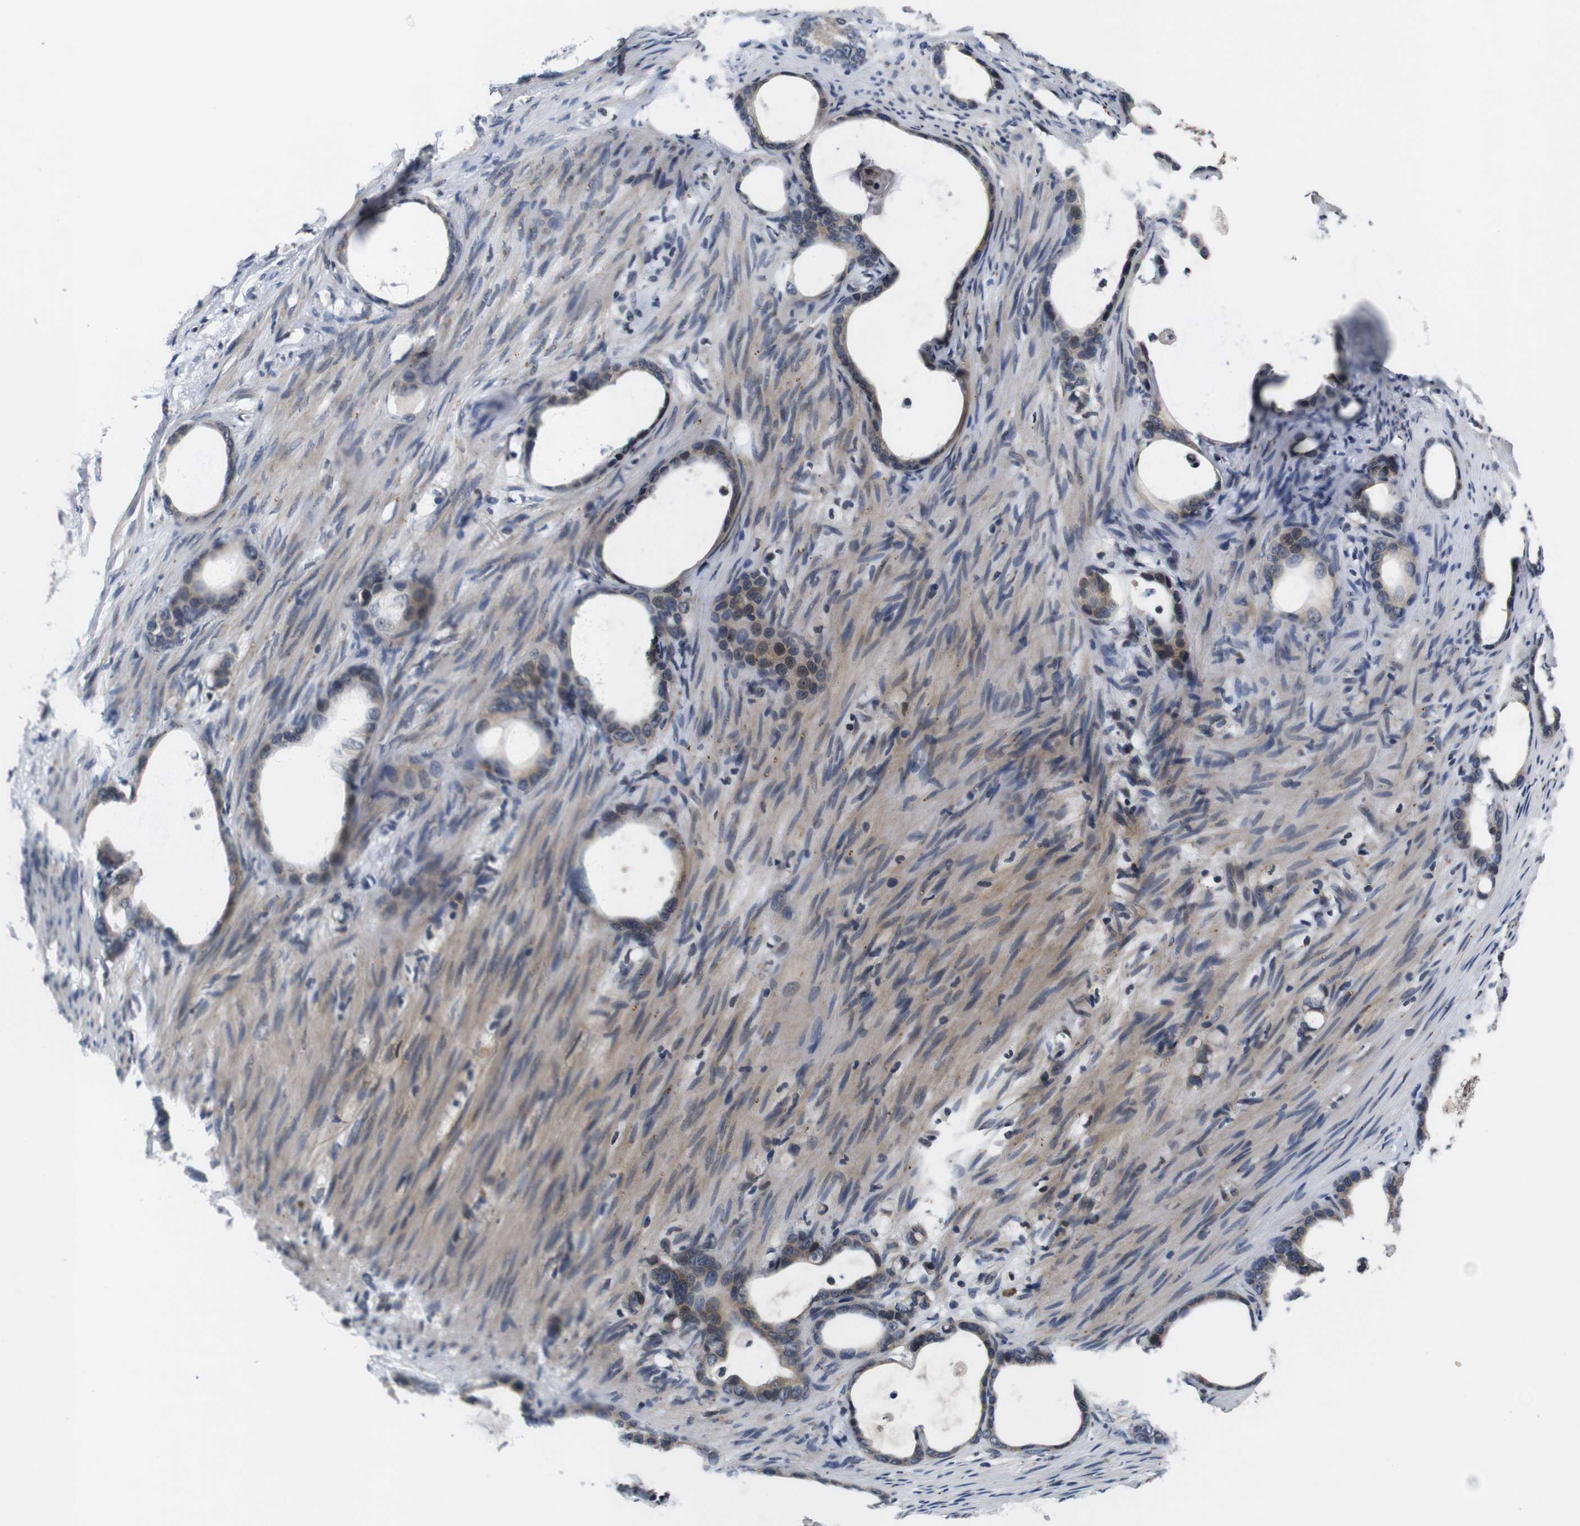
{"staining": {"intensity": "weak", "quantity": ">75%", "location": "cytoplasmic/membranous,nuclear"}, "tissue": "stomach cancer", "cell_type": "Tumor cells", "image_type": "cancer", "snomed": [{"axis": "morphology", "description": "Adenocarcinoma, NOS"}, {"axis": "topography", "description": "Stomach"}], "caption": "The photomicrograph shows a brown stain indicating the presence of a protein in the cytoplasmic/membranous and nuclear of tumor cells in stomach cancer.", "gene": "ZBTB46", "patient": {"sex": "female", "age": 75}}